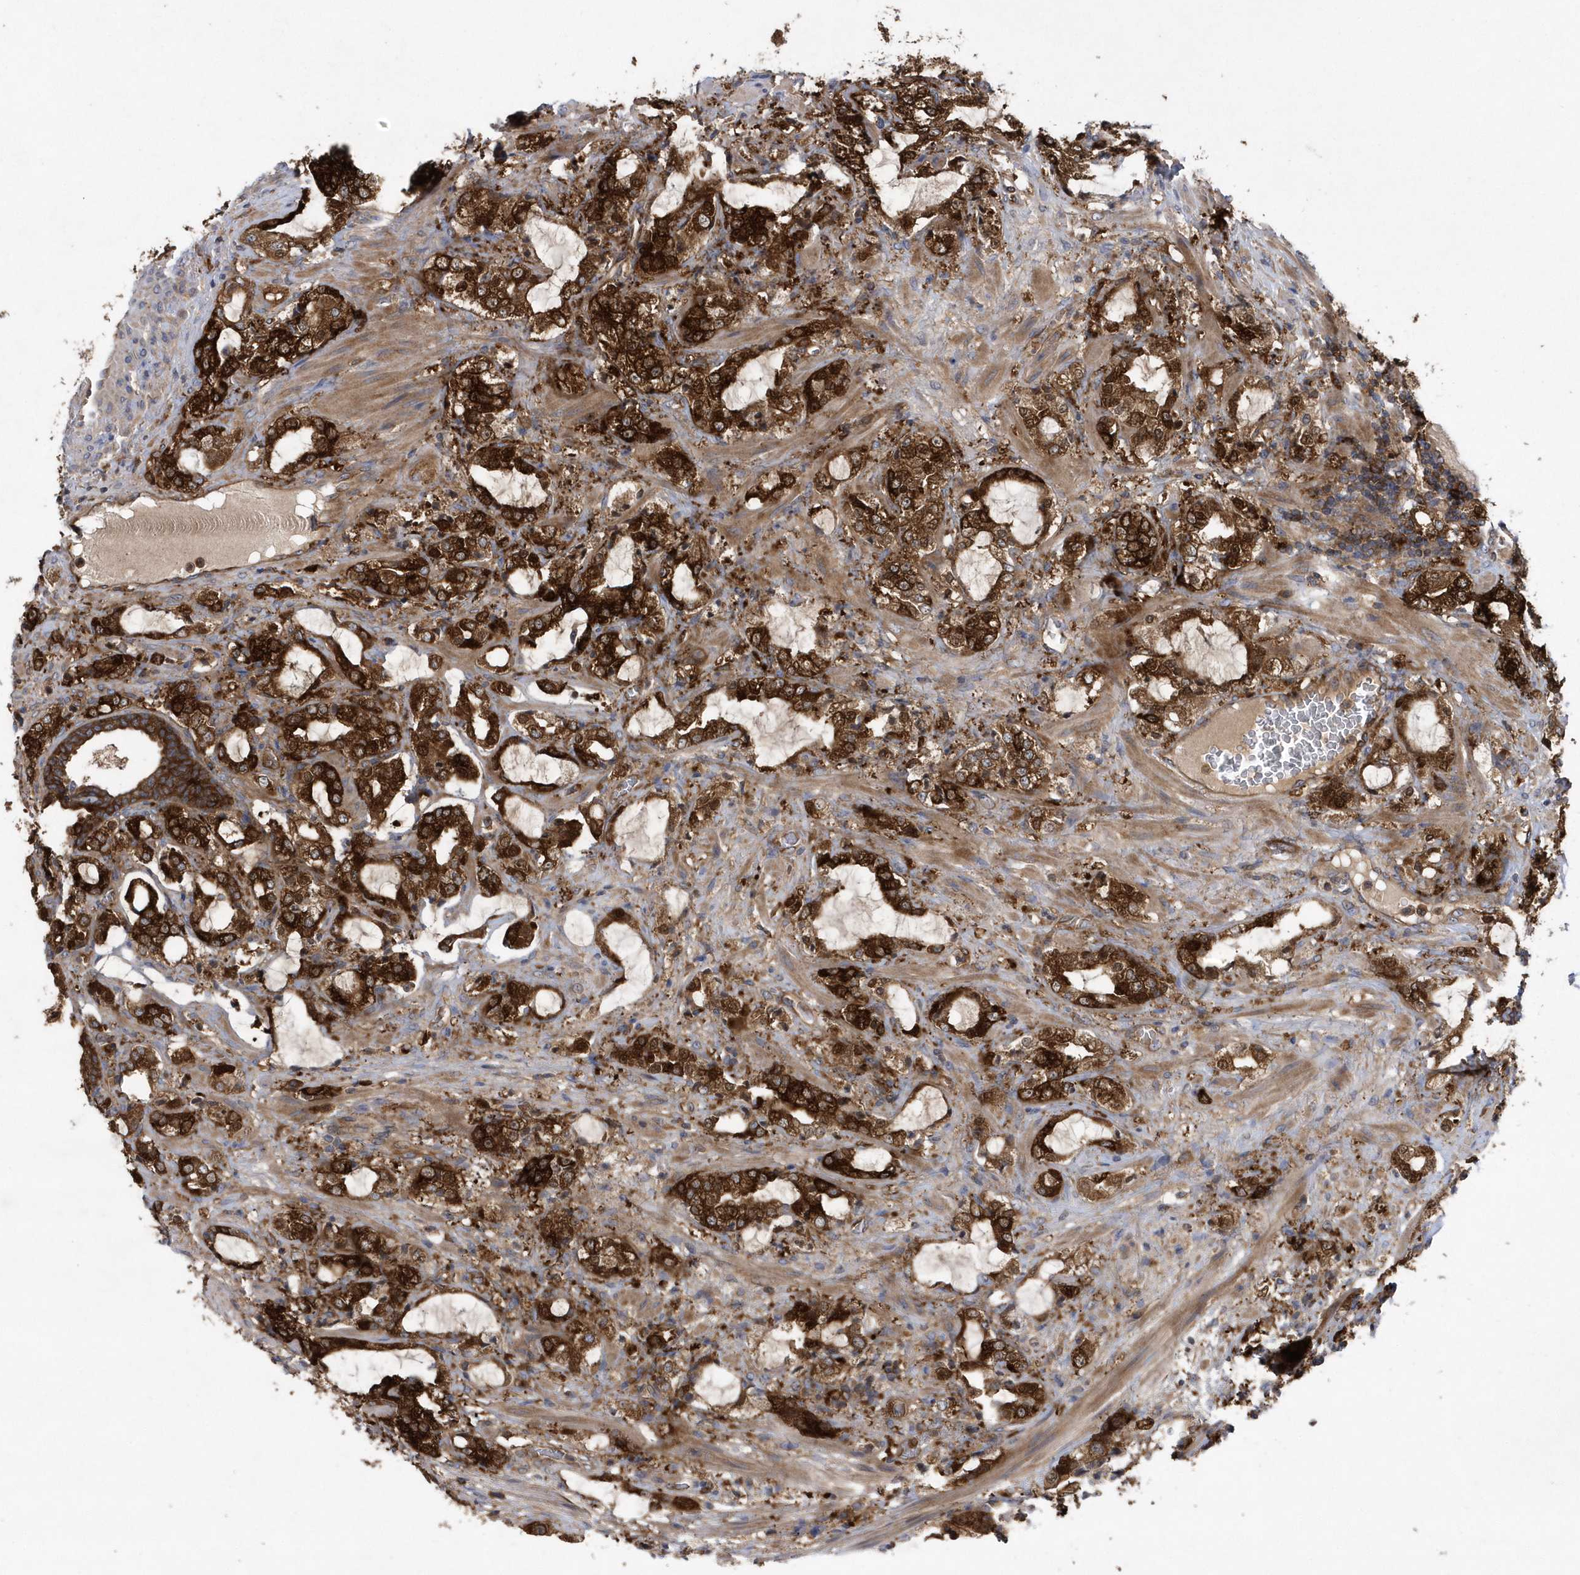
{"staining": {"intensity": "strong", "quantity": ">75%", "location": "cytoplasmic/membranous"}, "tissue": "prostate cancer", "cell_type": "Tumor cells", "image_type": "cancer", "snomed": [{"axis": "morphology", "description": "Adenocarcinoma, High grade"}, {"axis": "topography", "description": "Prostate"}], "caption": "There is high levels of strong cytoplasmic/membranous expression in tumor cells of prostate high-grade adenocarcinoma, as demonstrated by immunohistochemical staining (brown color).", "gene": "PAICS", "patient": {"sex": "male", "age": 64}}